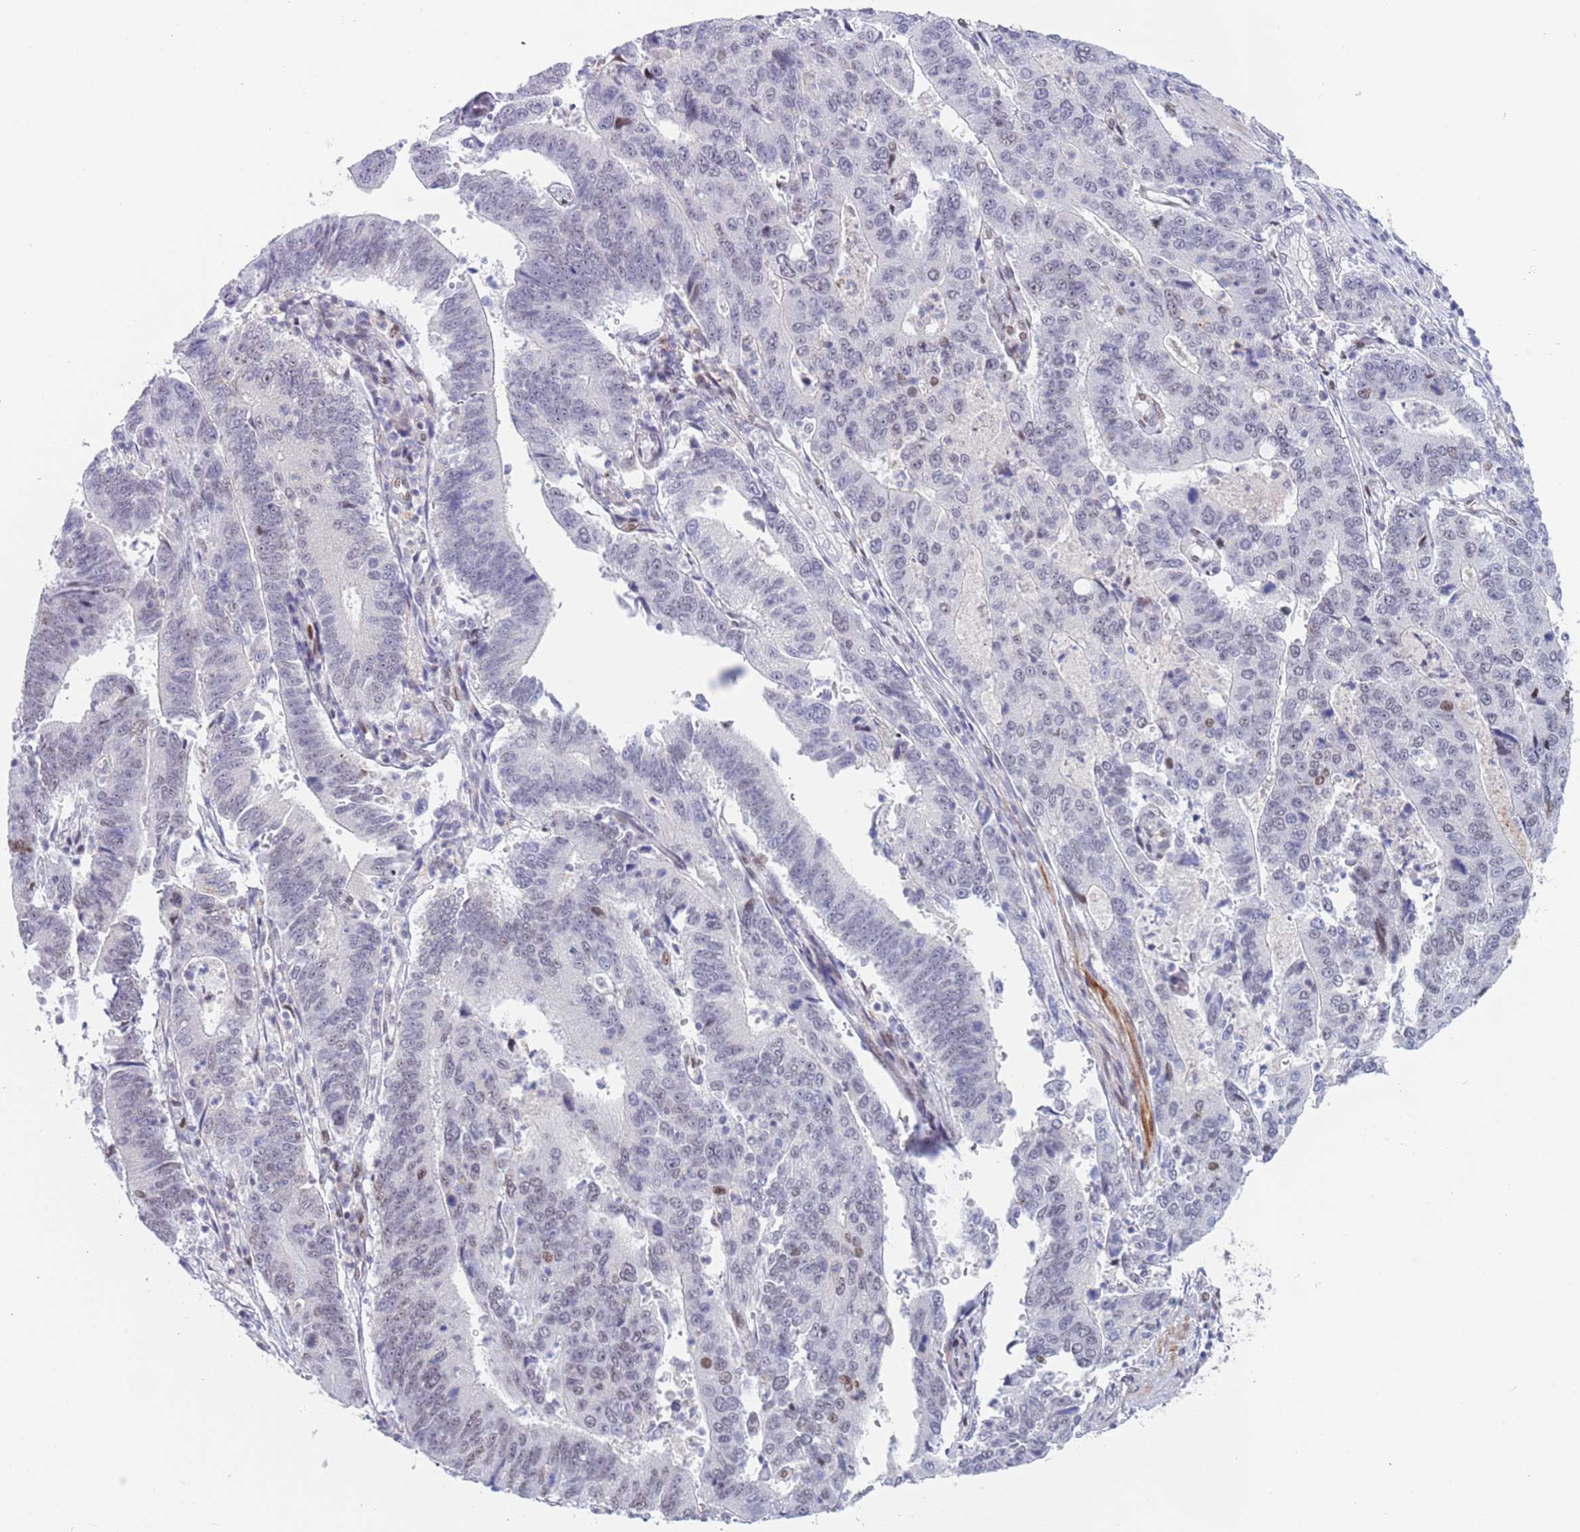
{"staining": {"intensity": "weak", "quantity": "<25%", "location": "nuclear"}, "tissue": "stomach cancer", "cell_type": "Tumor cells", "image_type": "cancer", "snomed": [{"axis": "morphology", "description": "Adenocarcinoma, NOS"}, {"axis": "topography", "description": "Stomach"}], "caption": "High power microscopy image of an immunohistochemistry histopathology image of adenocarcinoma (stomach), revealing no significant expression in tumor cells.", "gene": "ZNF382", "patient": {"sex": "male", "age": 59}}